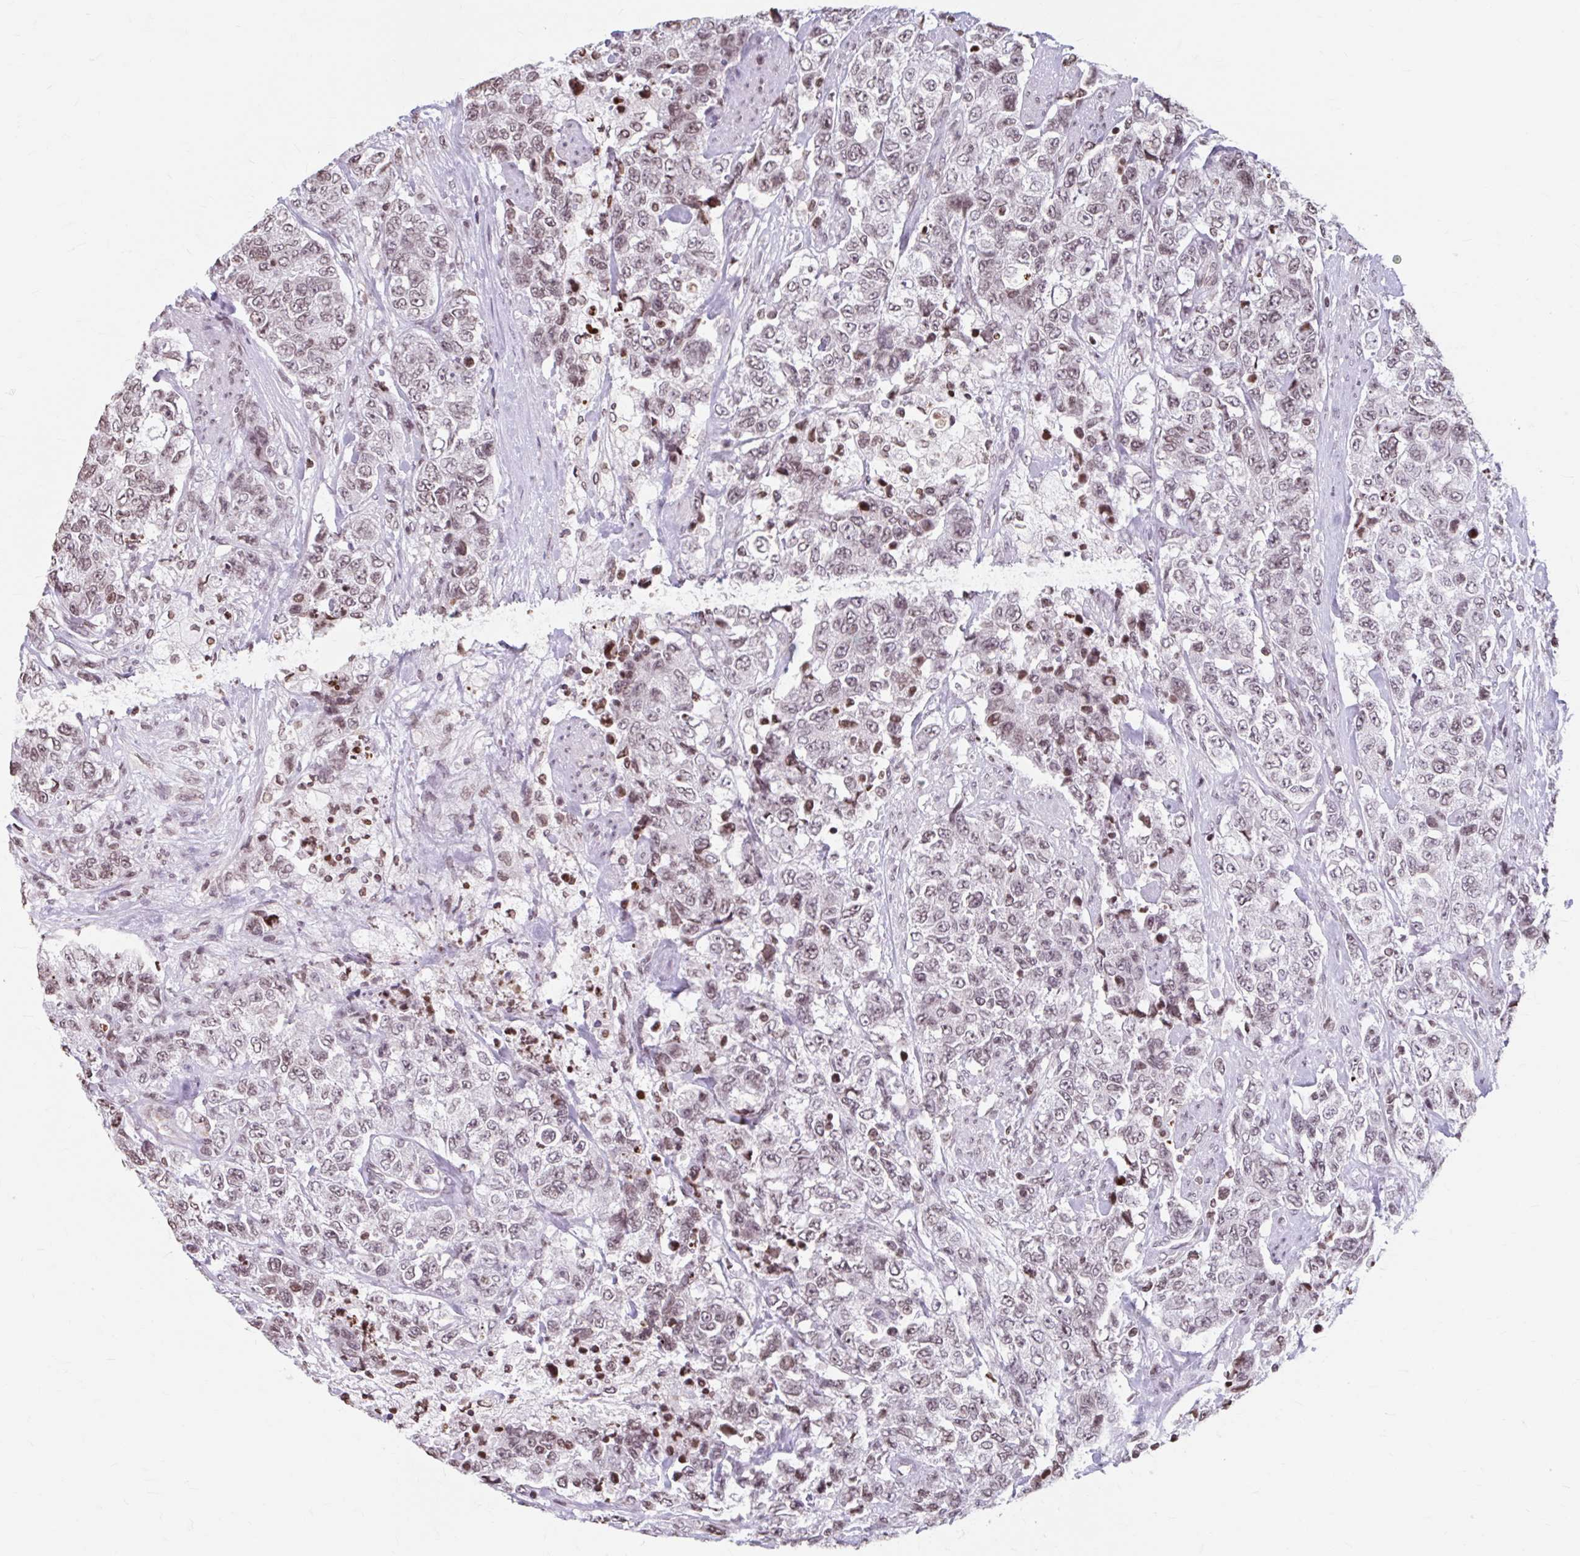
{"staining": {"intensity": "moderate", "quantity": "25%-75%", "location": "nuclear"}, "tissue": "urothelial cancer", "cell_type": "Tumor cells", "image_type": "cancer", "snomed": [{"axis": "morphology", "description": "Urothelial carcinoma, High grade"}, {"axis": "topography", "description": "Urinary bladder"}], "caption": "Immunohistochemical staining of high-grade urothelial carcinoma reveals moderate nuclear protein staining in approximately 25%-75% of tumor cells.", "gene": "ORC3", "patient": {"sex": "female", "age": 78}}